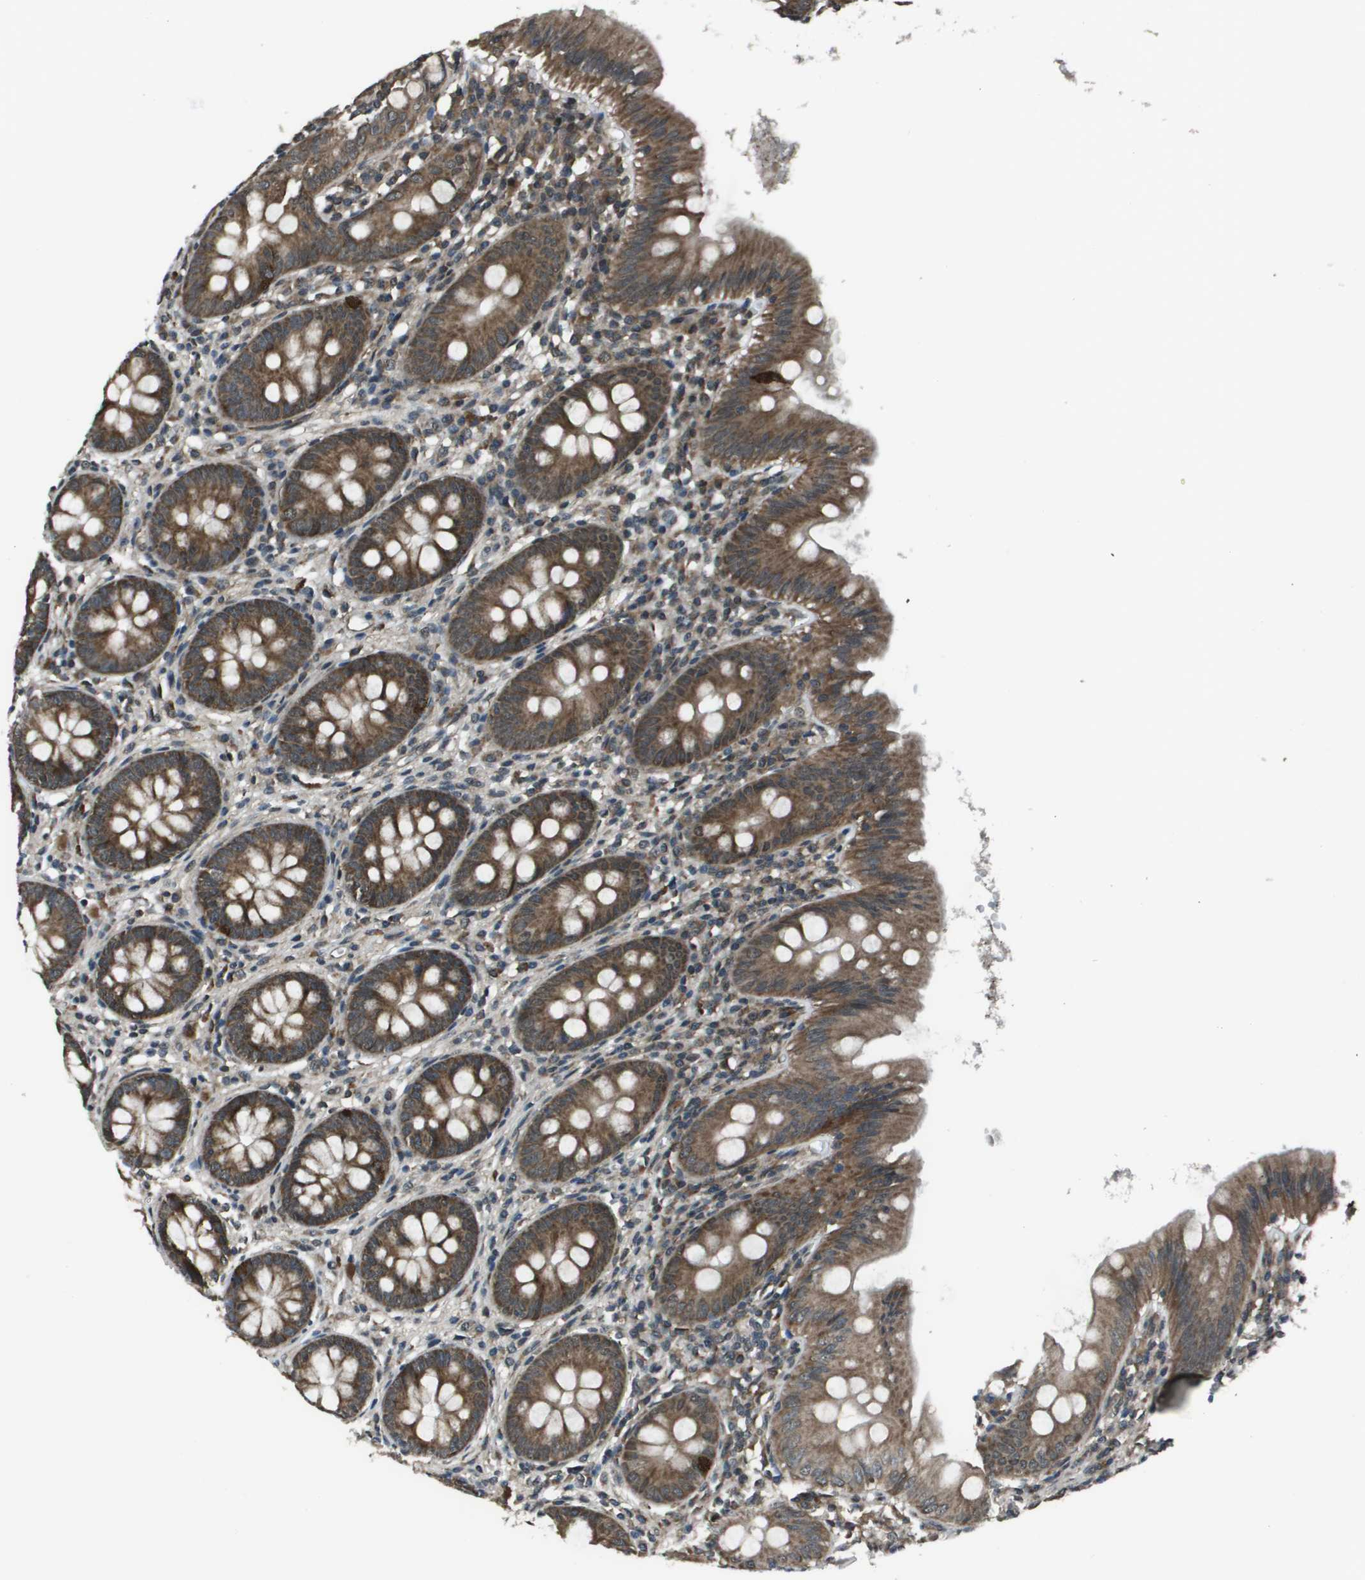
{"staining": {"intensity": "moderate", "quantity": ">75%", "location": "cytoplasmic/membranous"}, "tissue": "appendix", "cell_type": "Glandular cells", "image_type": "normal", "snomed": [{"axis": "morphology", "description": "Normal tissue, NOS"}, {"axis": "topography", "description": "Appendix"}], "caption": "This is a histology image of immunohistochemistry staining of benign appendix, which shows moderate expression in the cytoplasmic/membranous of glandular cells.", "gene": "PPFIA1", "patient": {"sex": "male", "age": 56}}